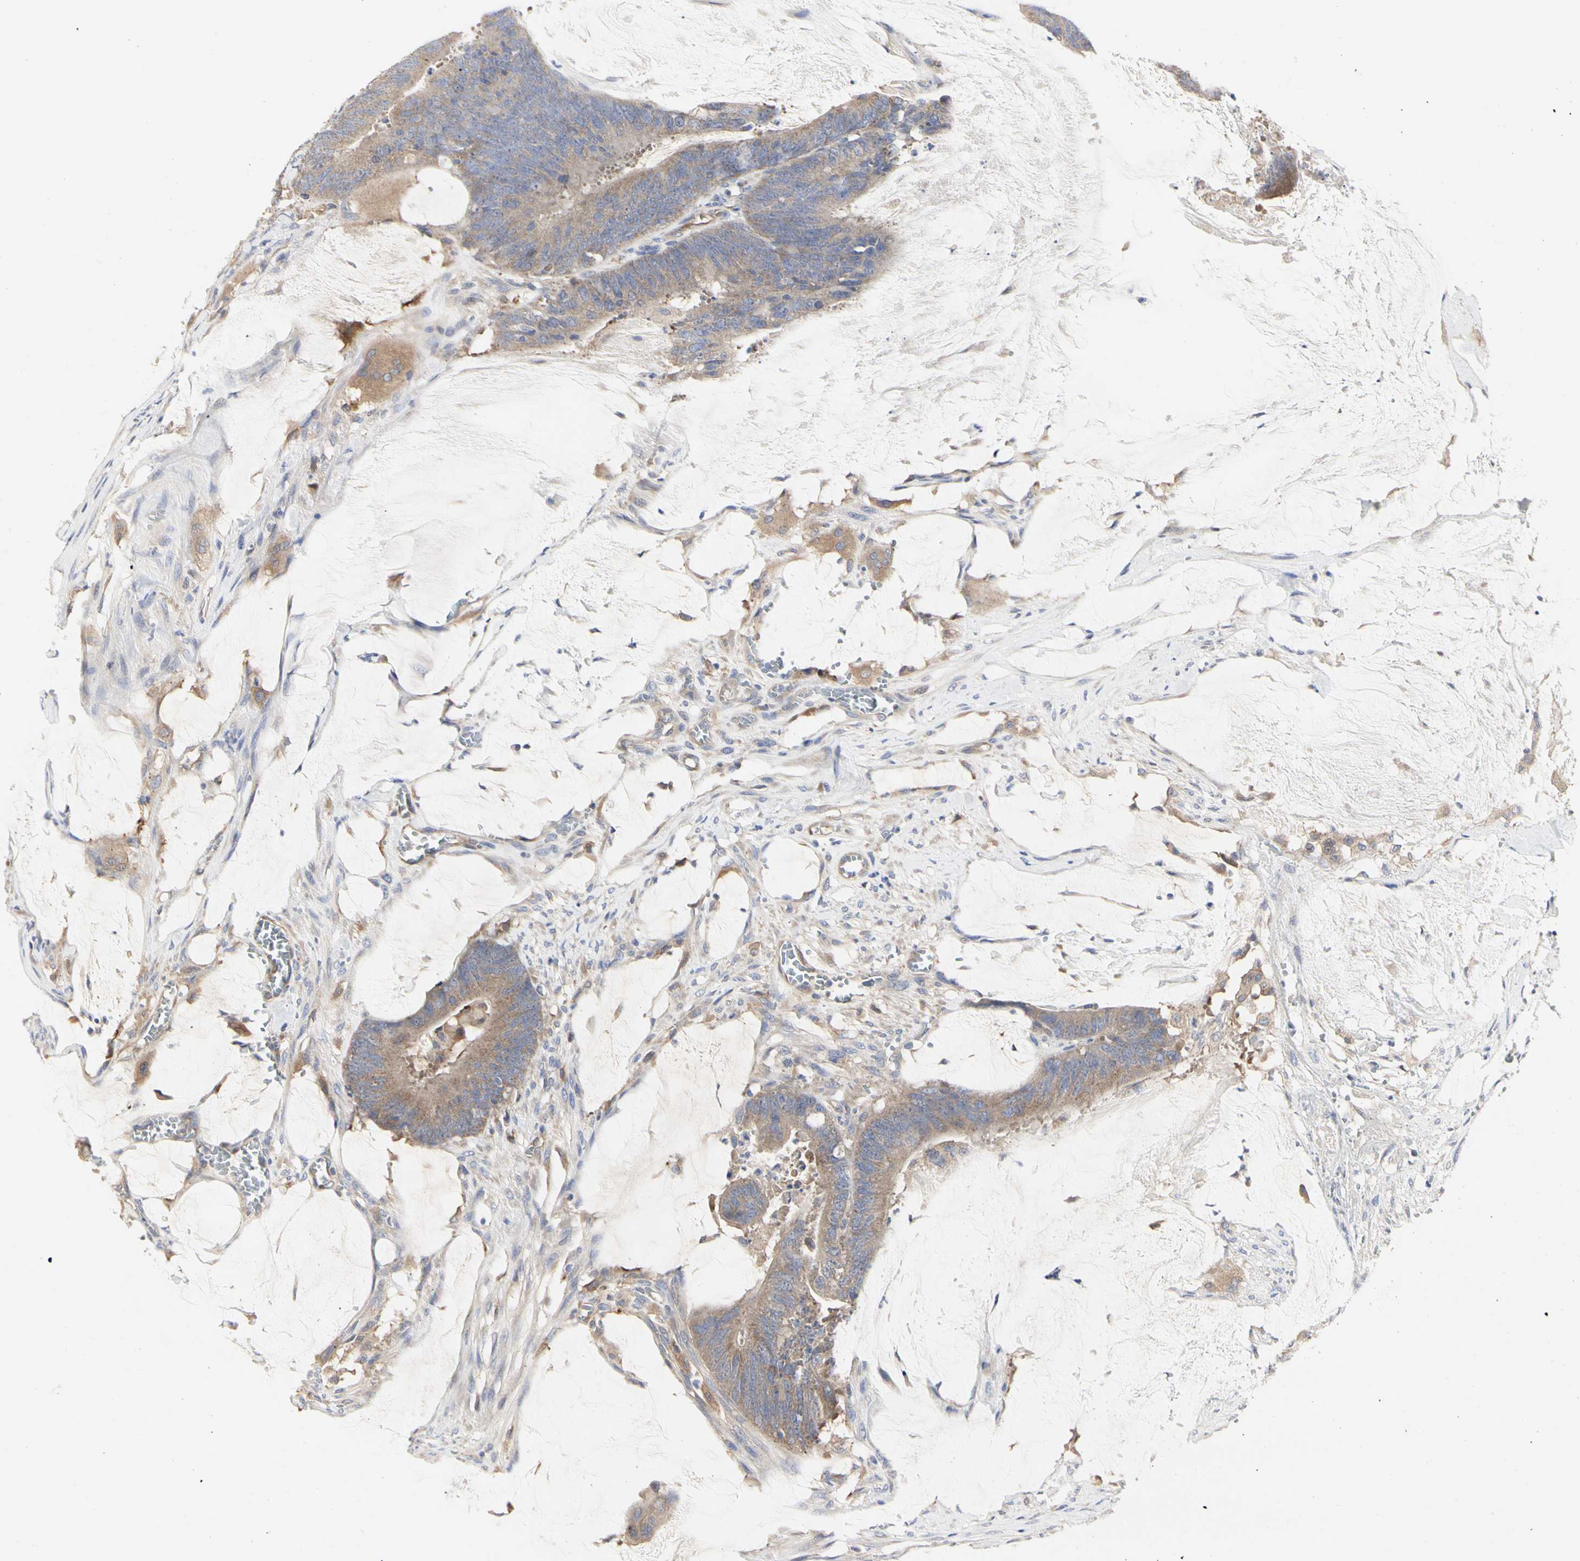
{"staining": {"intensity": "weak", "quantity": ">75%", "location": "cytoplasmic/membranous"}, "tissue": "colorectal cancer", "cell_type": "Tumor cells", "image_type": "cancer", "snomed": [{"axis": "morphology", "description": "Adenocarcinoma, NOS"}, {"axis": "topography", "description": "Rectum"}], "caption": "An IHC micrograph of tumor tissue is shown. Protein staining in brown highlights weak cytoplasmic/membranous positivity in colorectal adenocarcinoma within tumor cells. (Brightfield microscopy of DAB IHC at high magnification).", "gene": "C3orf52", "patient": {"sex": "female", "age": 66}}